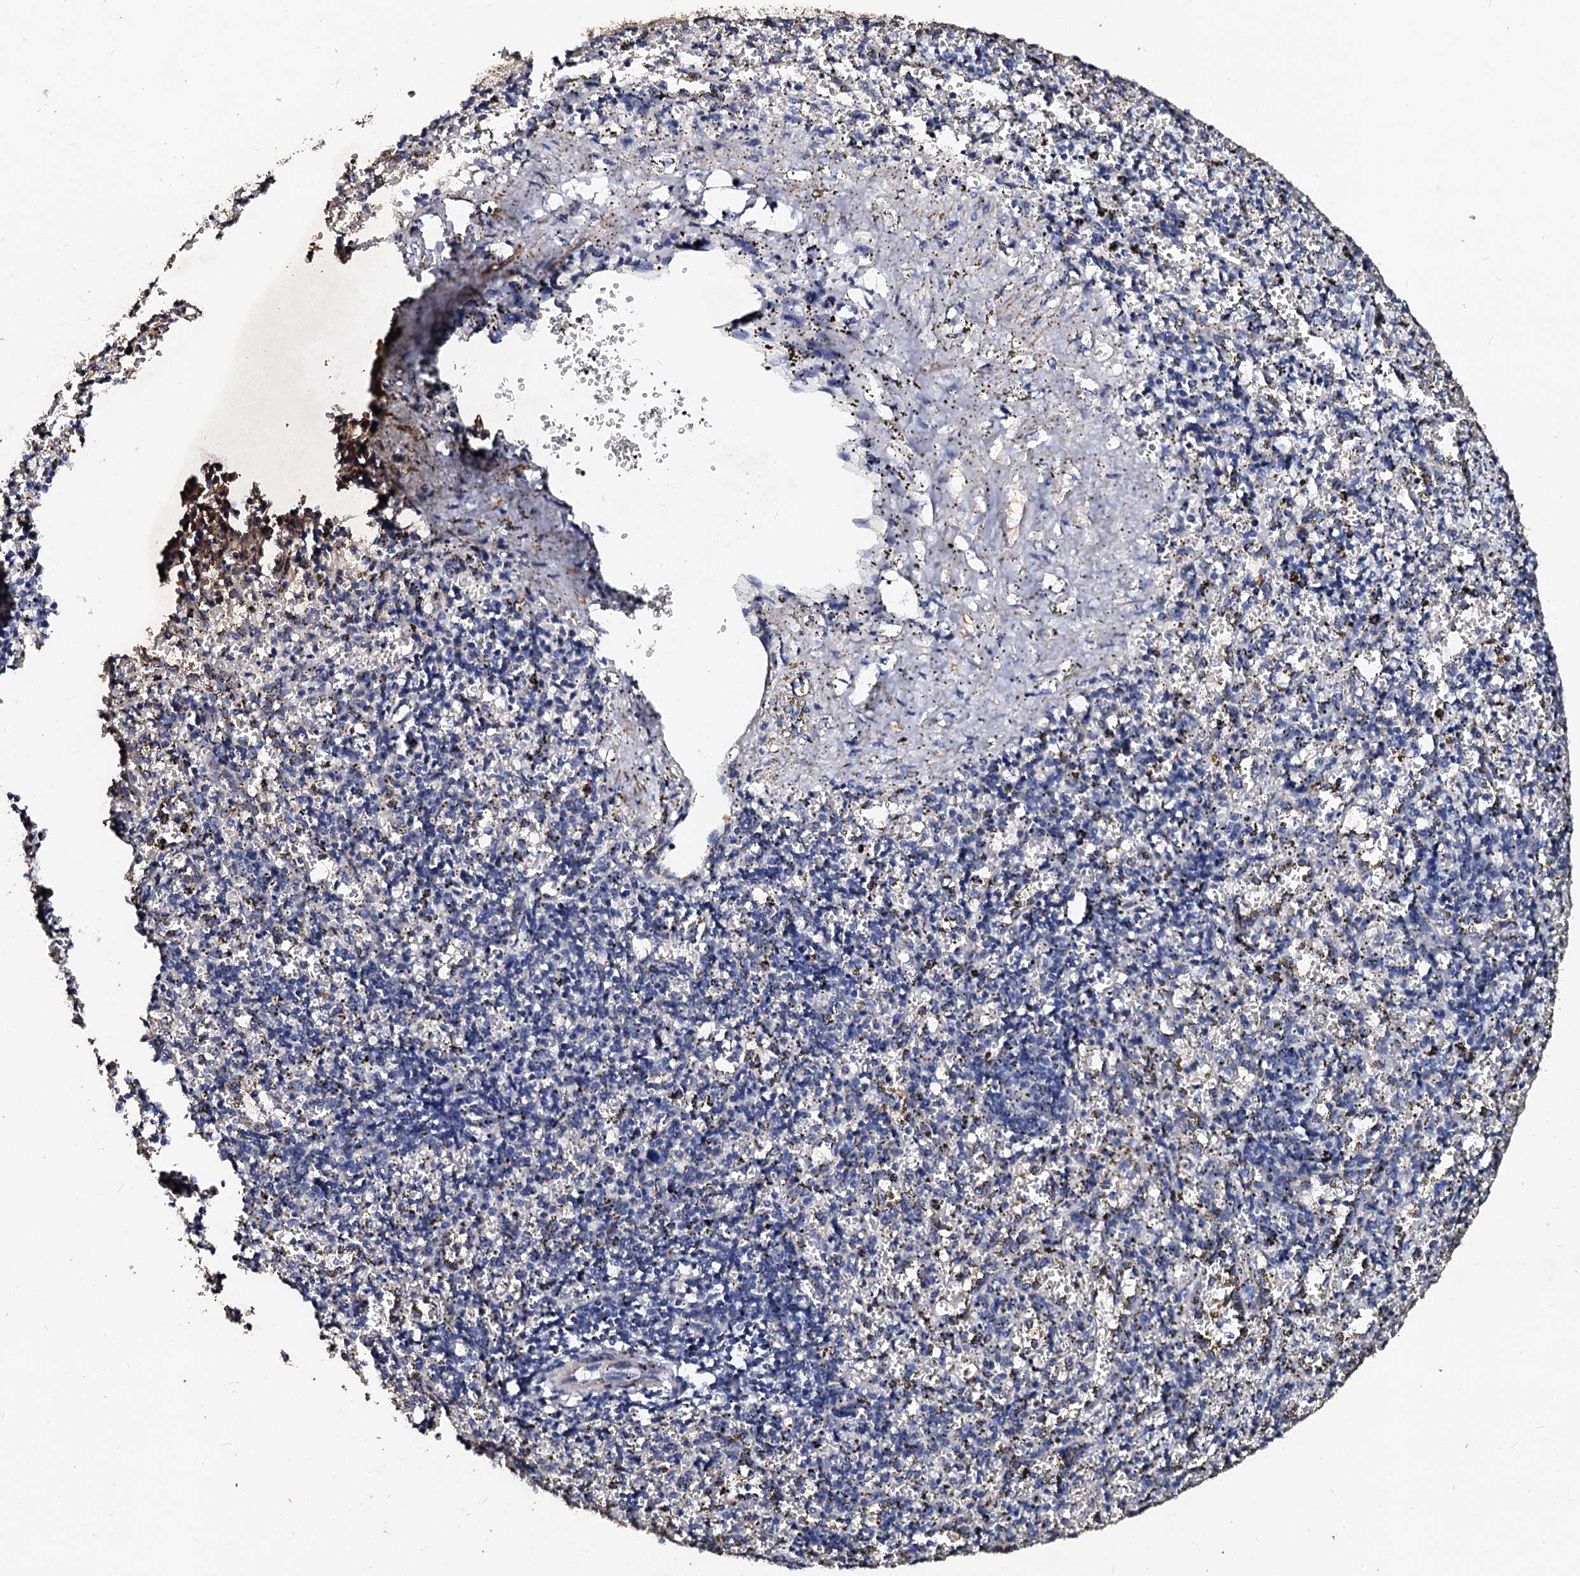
{"staining": {"intensity": "negative", "quantity": "none", "location": "none"}, "tissue": "spleen", "cell_type": "Cells in red pulp", "image_type": "normal", "snomed": [{"axis": "morphology", "description": "Normal tissue, NOS"}, {"axis": "topography", "description": "Spleen"}], "caption": "An IHC micrograph of benign spleen is shown. There is no staining in cells in red pulp of spleen. Nuclei are stained in blue.", "gene": "VPS36", "patient": {"sex": "male", "age": 11}}